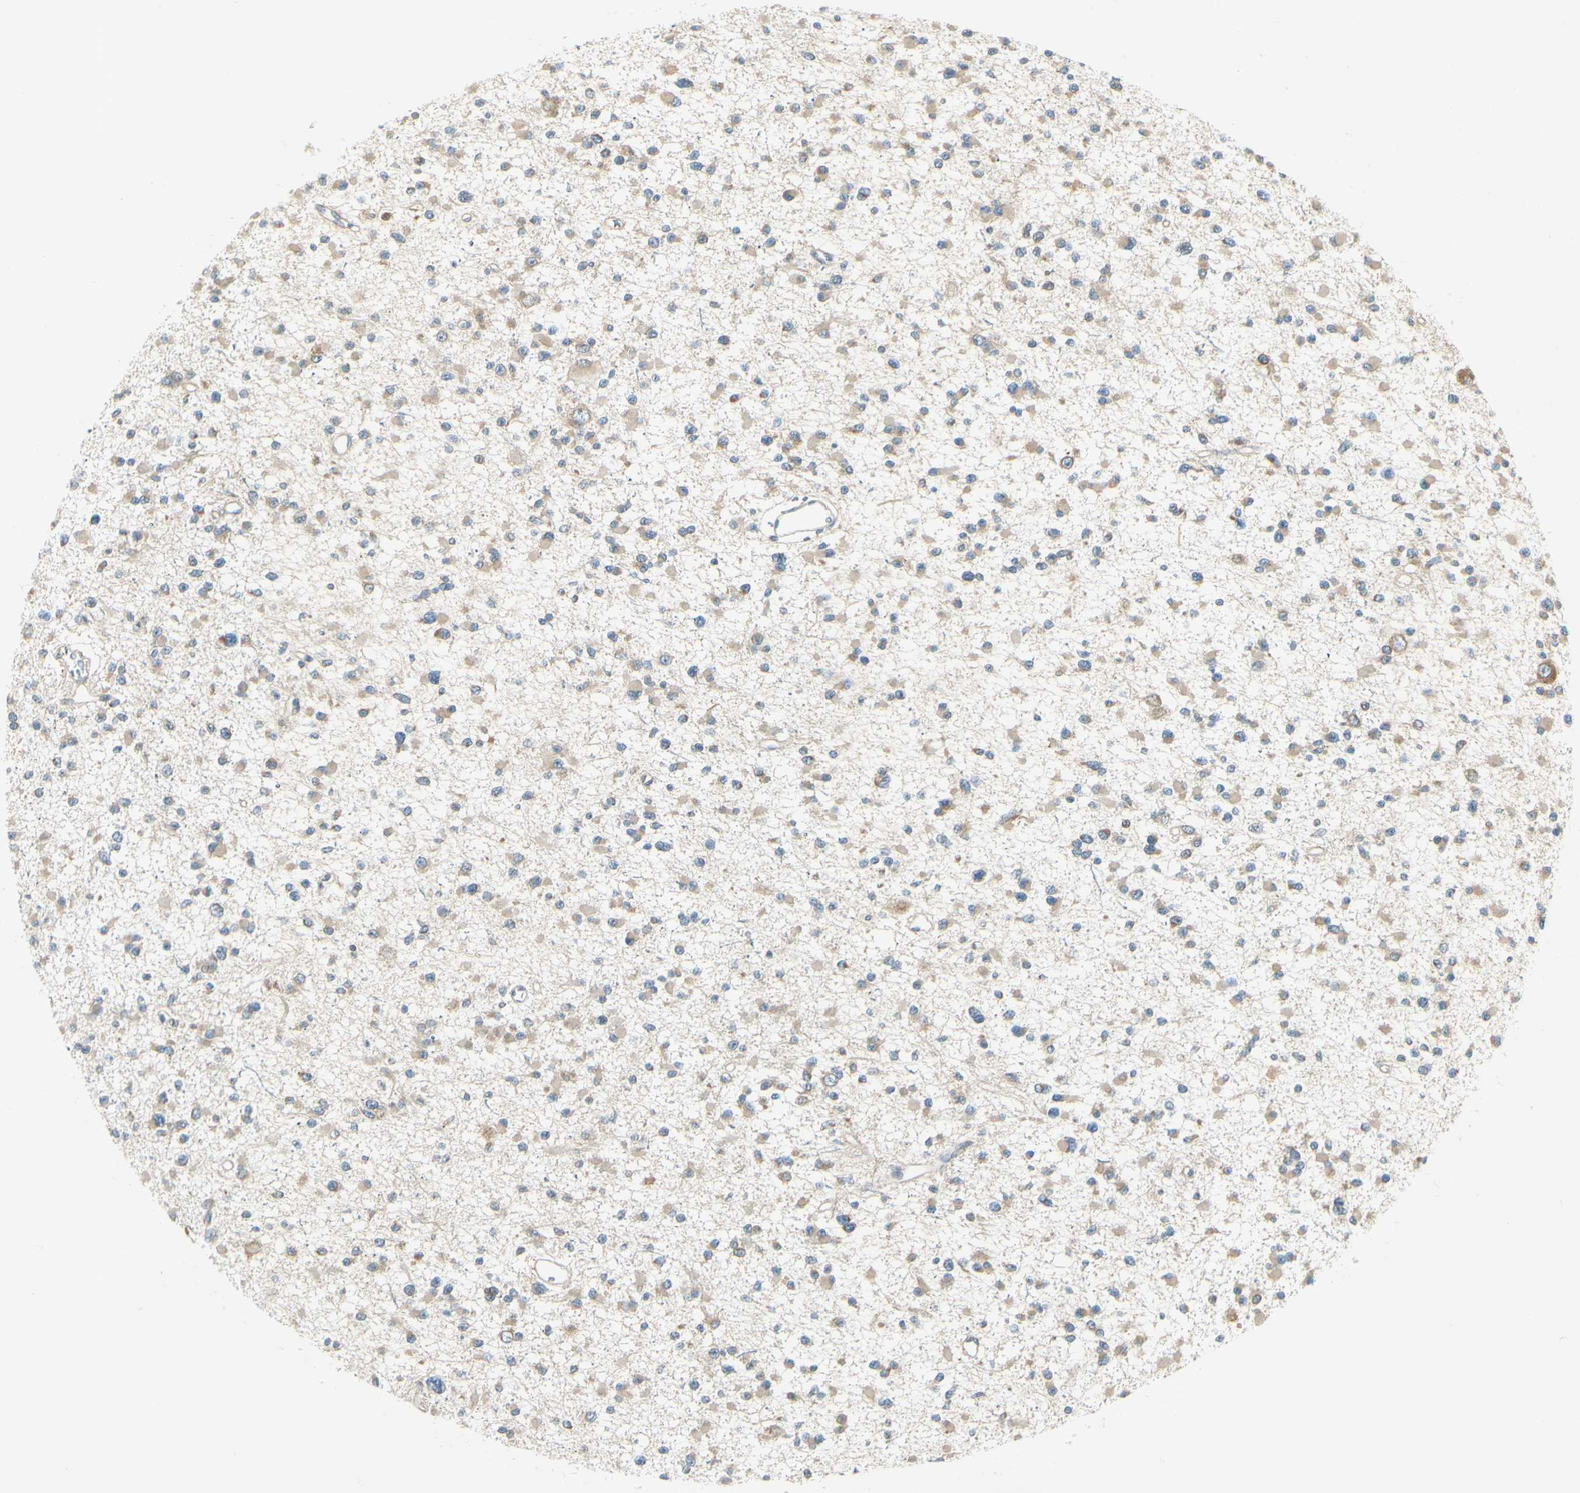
{"staining": {"intensity": "weak", "quantity": ">75%", "location": "cytoplasmic/membranous"}, "tissue": "glioma", "cell_type": "Tumor cells", "image_type": "cancer", "snomed": [{"axis": "morphology", "description": "Glioma, malignant, Low grade"}, {"axis": "topography", "description": "Brain"}], "caption": "A histopathology image showing weak cytoplasmic/membranous staining in about >75% of tumor cells in glioma, as visualized by brown immunohistochemical staining.", "gene": "BNIP1", "patient": {"sex": "female", "age": 22}}